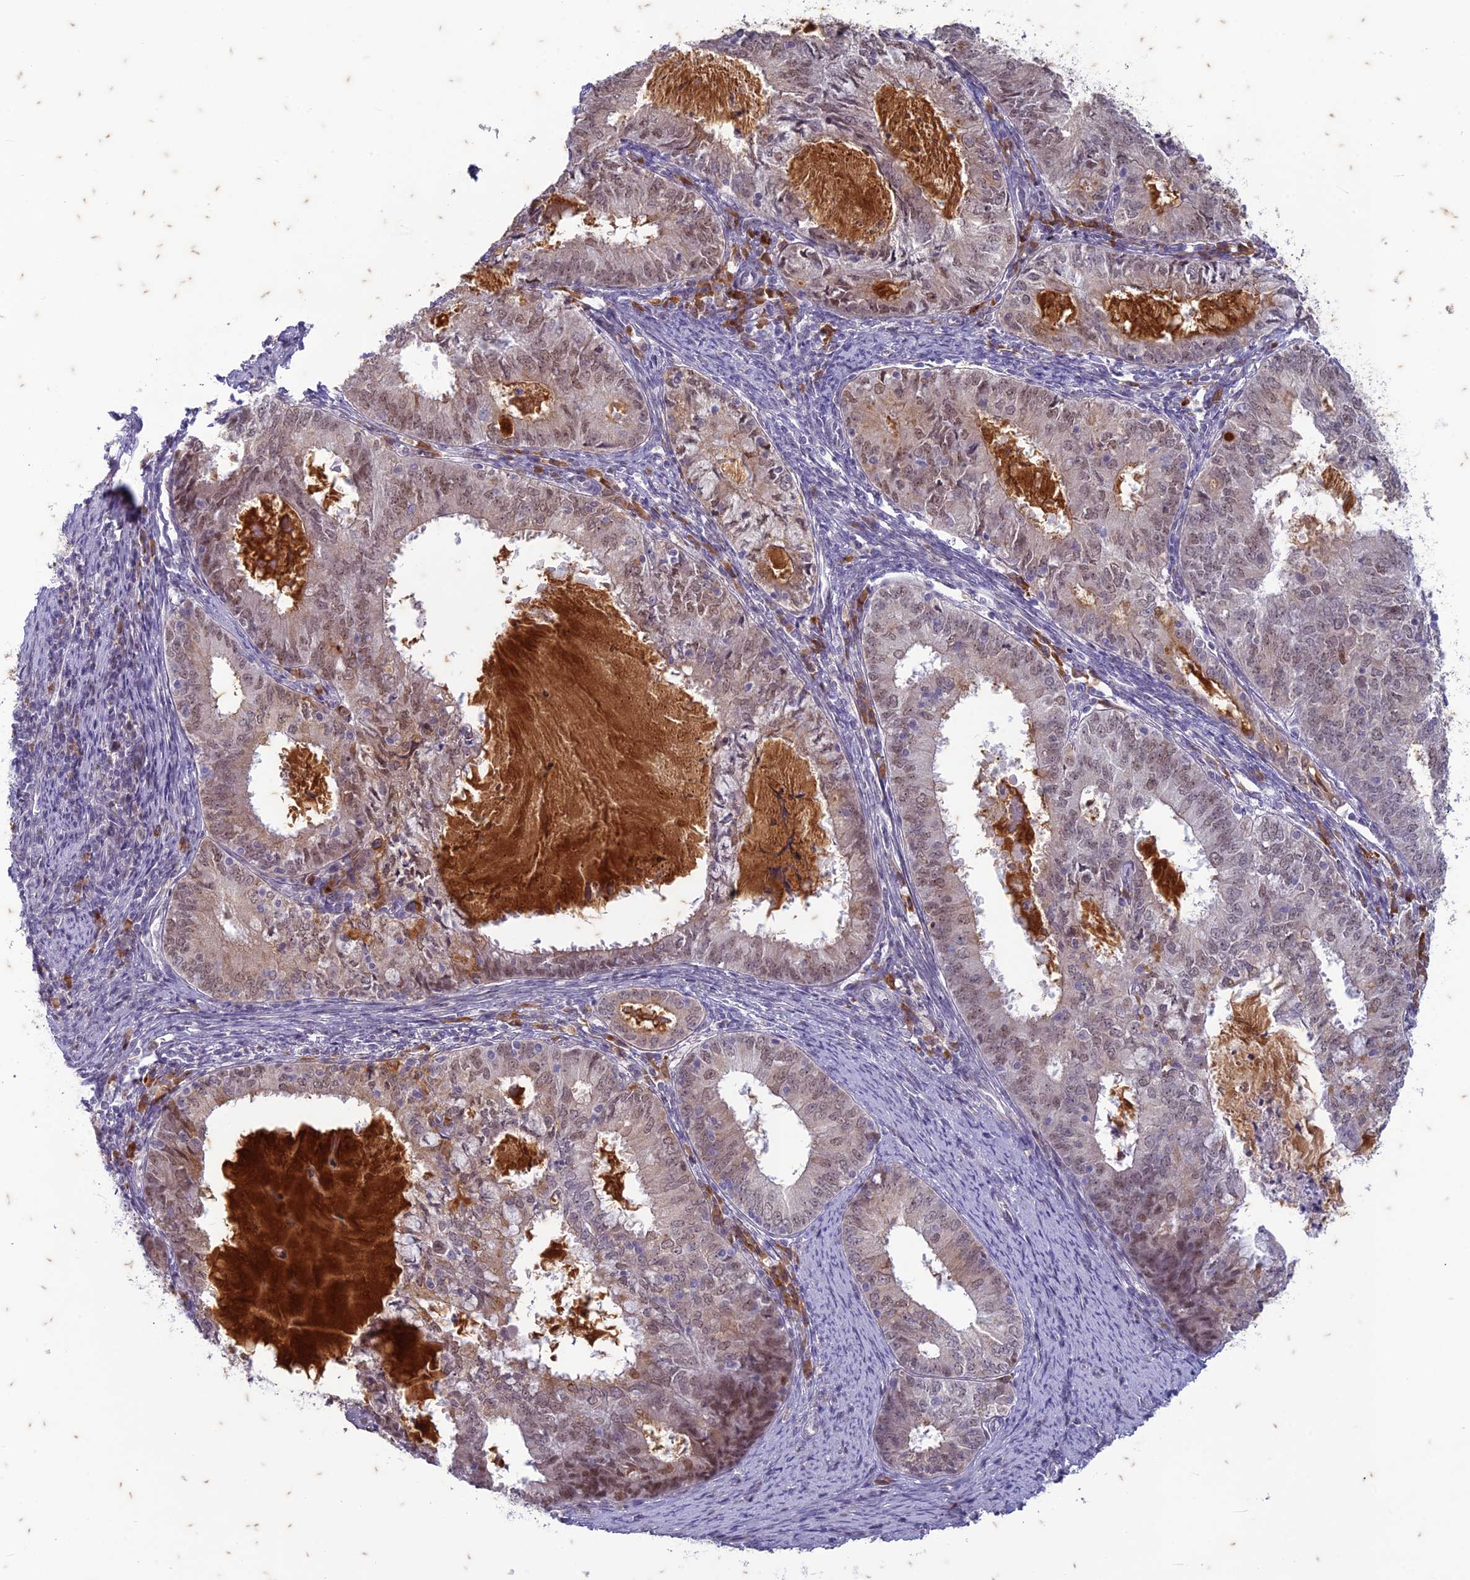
{"staining": {"intensity": "weak", "quantity": ">75%", "location": "nuclear"}, "tissue": "endometrial cancer", "cell_type": "Tumor cells", "image_type": "cancer", "snomed": [{"axis": "morphology", "description": "Adenocarcinoma, NOS"}, {"axis": "topography", "description": "Endometrium"}], "caption": "About >75% of tumor cells in human endometrial cancer show weak nuclear protein positivity as visualized by brown immunohistochemical staining.", "gene": "PABPN1L", "patient": {"sex": "female", "age": 57}}